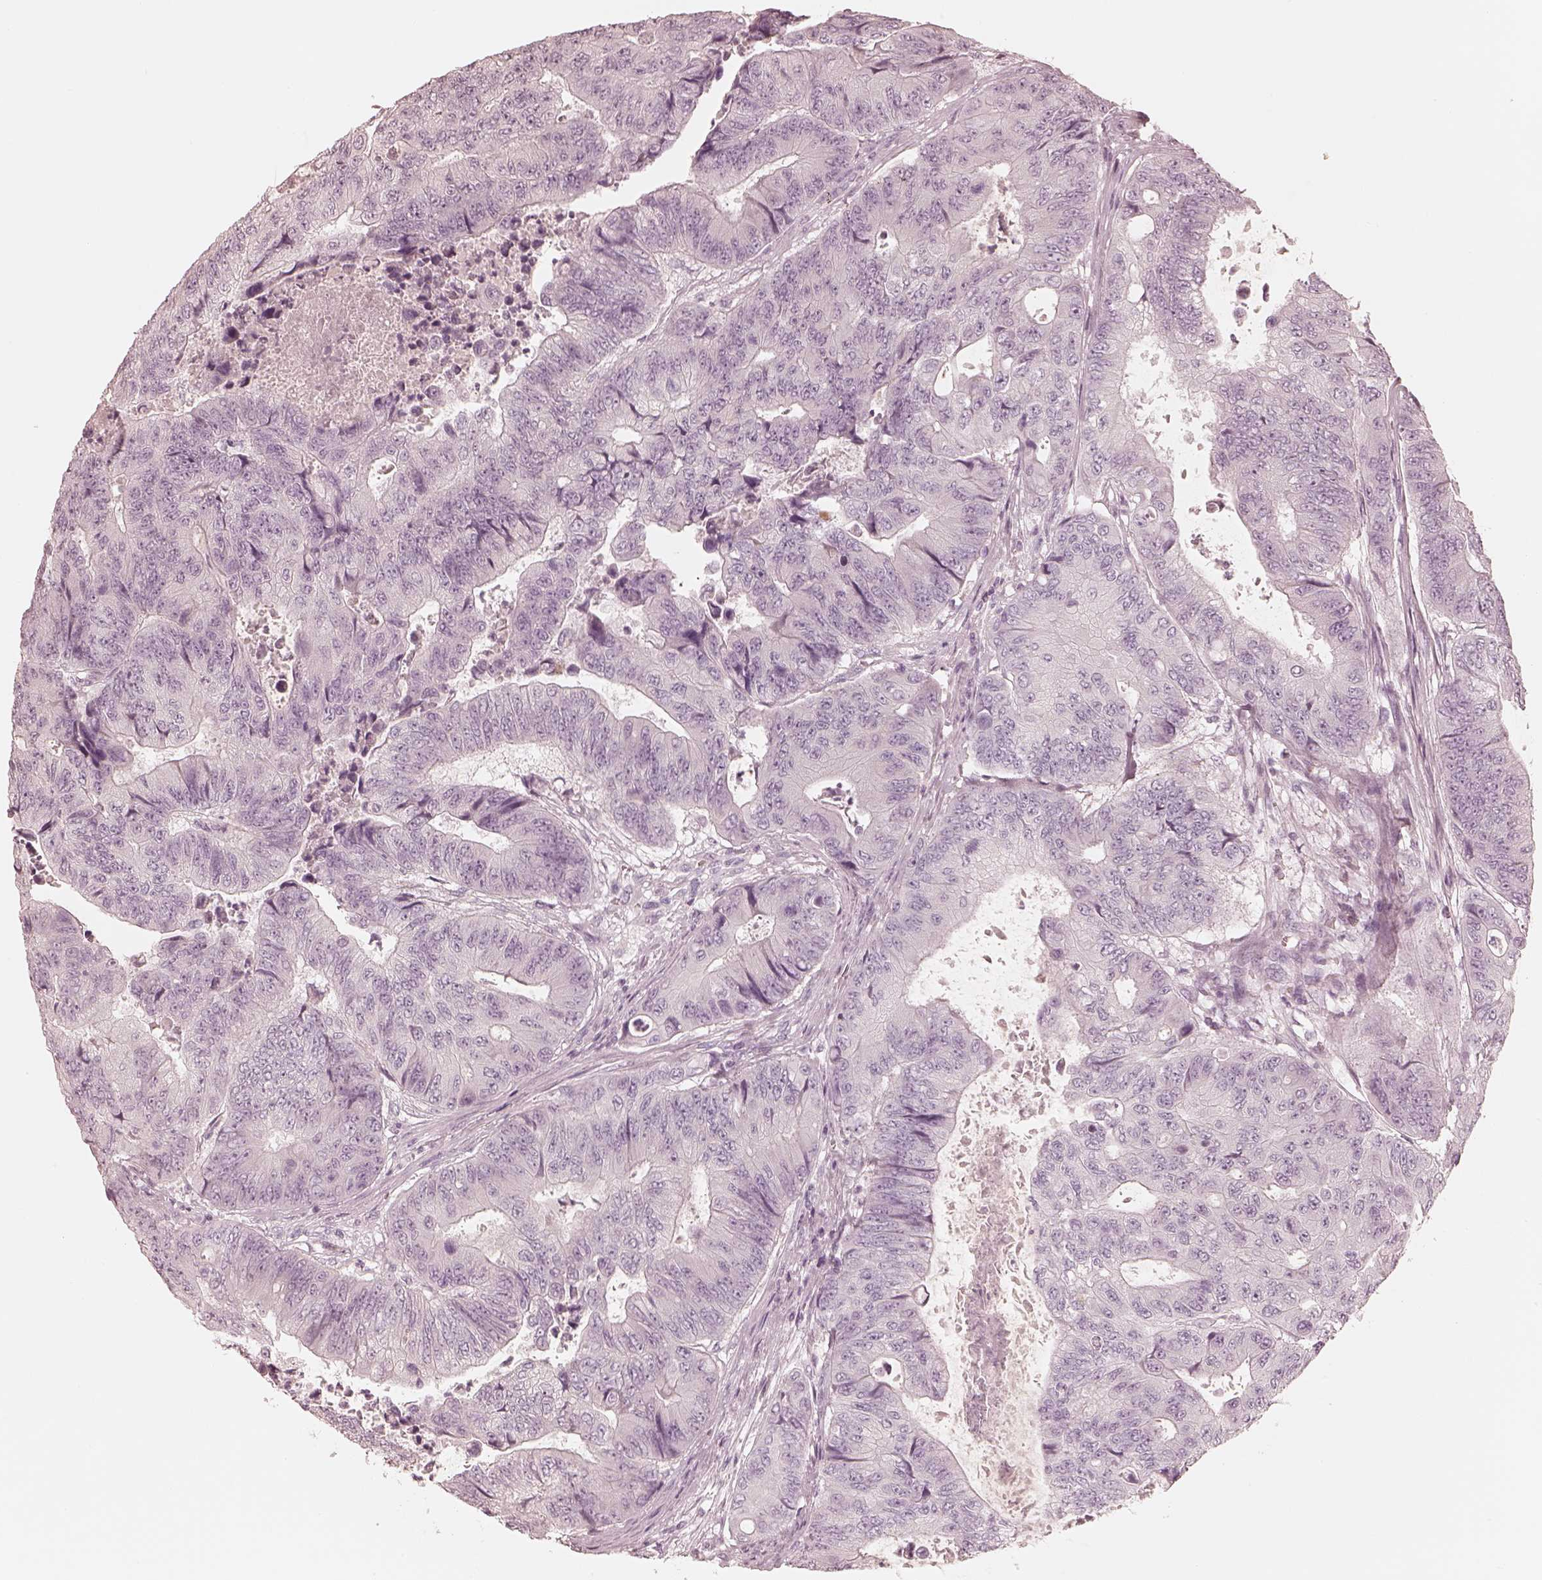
{"staining": {"intensity": "negative", "quantity": "none", "location": "none"}, "tissue": "colorectal cancer", "cell_type": "Tumor cells", "image_type": "cancer", "snomed": [{"axis": "morphology", "description": "Adenocarcinoma, NOS"}, {"axis": "topography", "description": "Colon"}], "caption": "A histopathology image of colorectal adenocarcinoma stained for a protein reveals no brown staining in tumor cells.", "gene": "CALR3", "patient": {"sex": "female", "age": 48}}